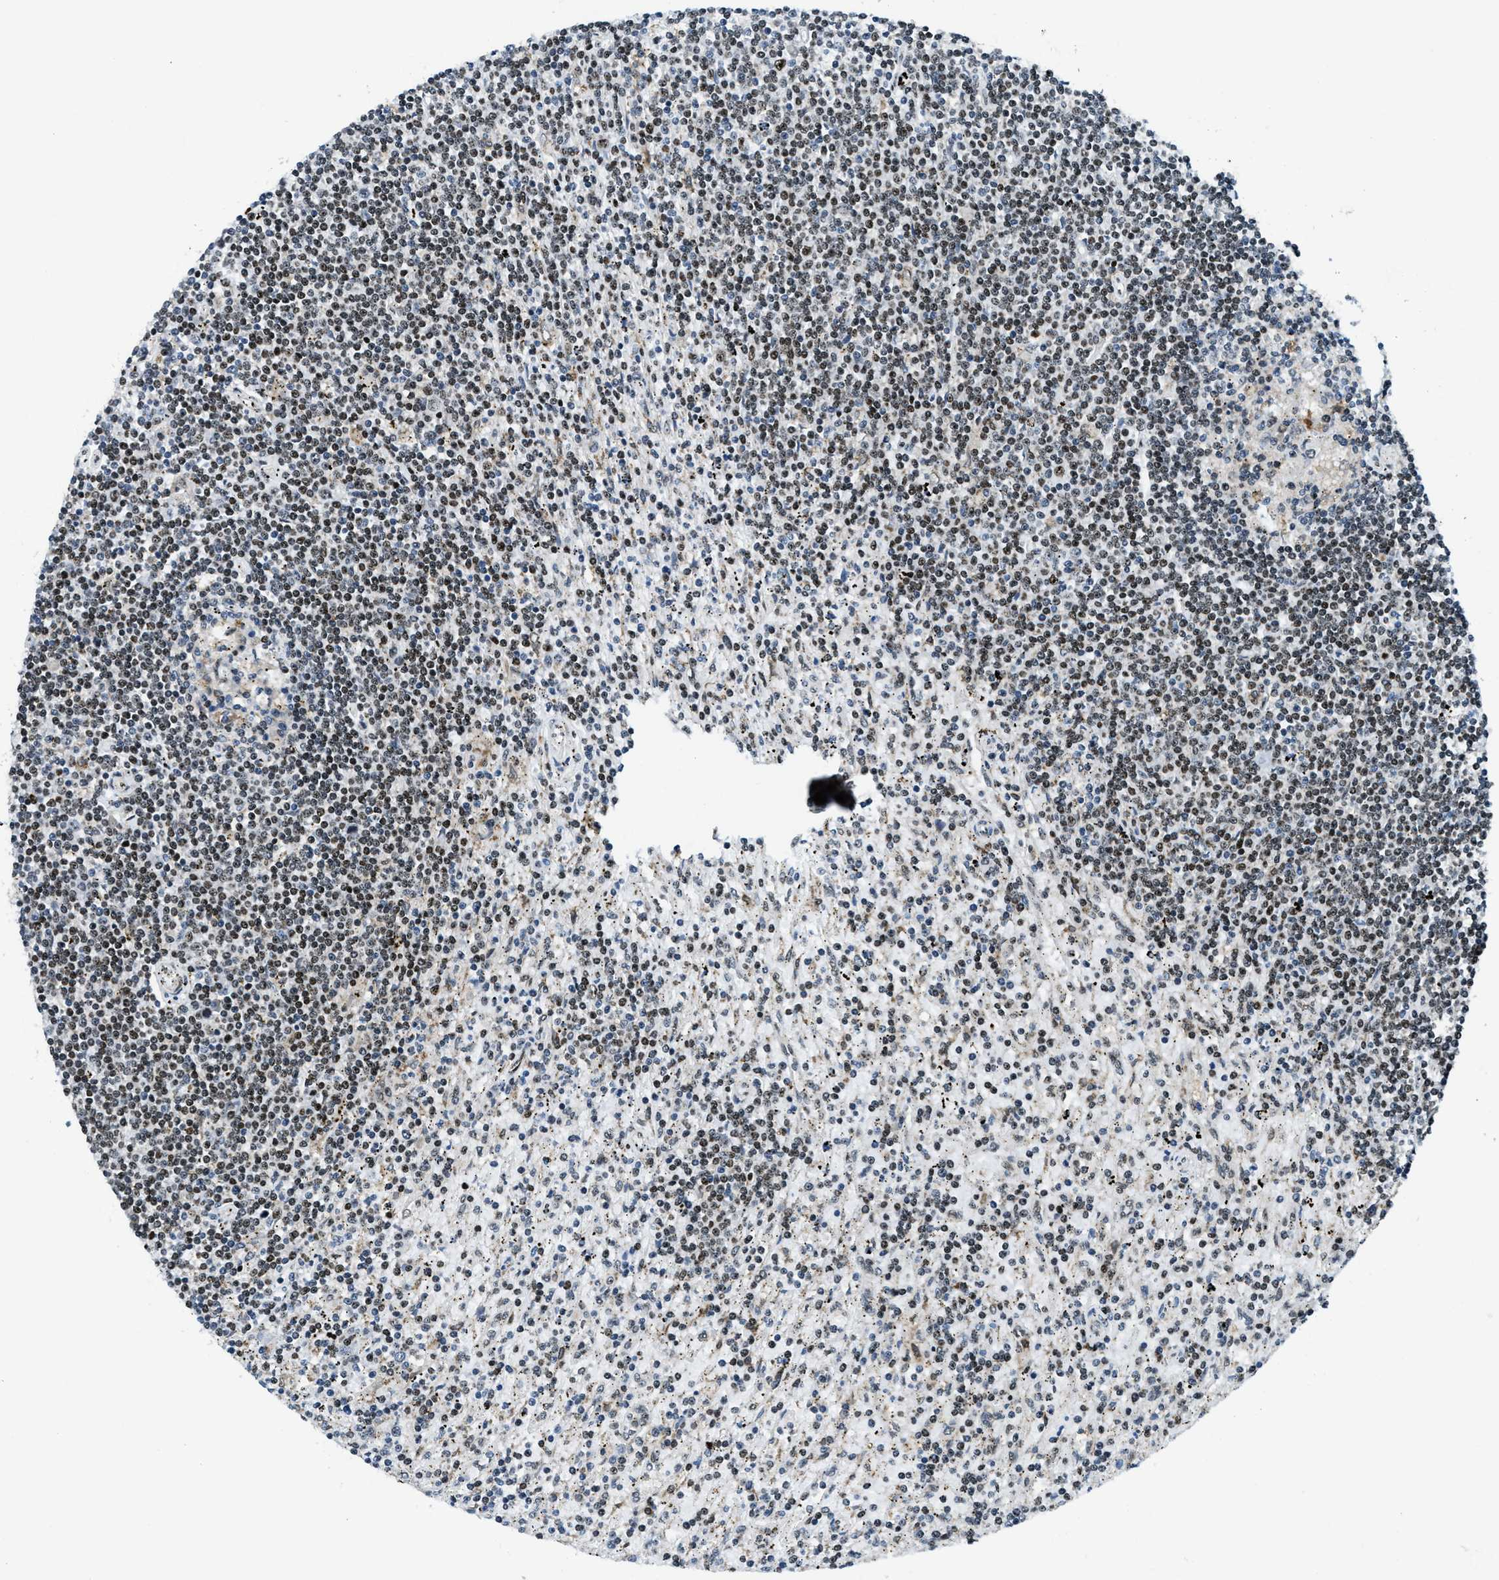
{"staining": {"intensity": "strong", "quantity": ">75%", "location": "cytoplasmic/membranous,nuclear"}, "tissue": "lymphoma", "cell_type": "Tumor cells", "image_type": "cancer", "snomed": [{"axis": "morphology", "description": "Malignant lymphoma, non-Hodgkin's type, Low grade"}, {"axis": "topography", "description": "Spleen"}], "caption": "Immunohistochemical staining of malignant lymphoma, non-Hodgkin's type (low-grade) shows high levels of strong cytoplasmic/membranous and nuclear expression in about >75% of tumor cells.", "gene": "SP100", "patient": {"sex": "male", "age": 76}}